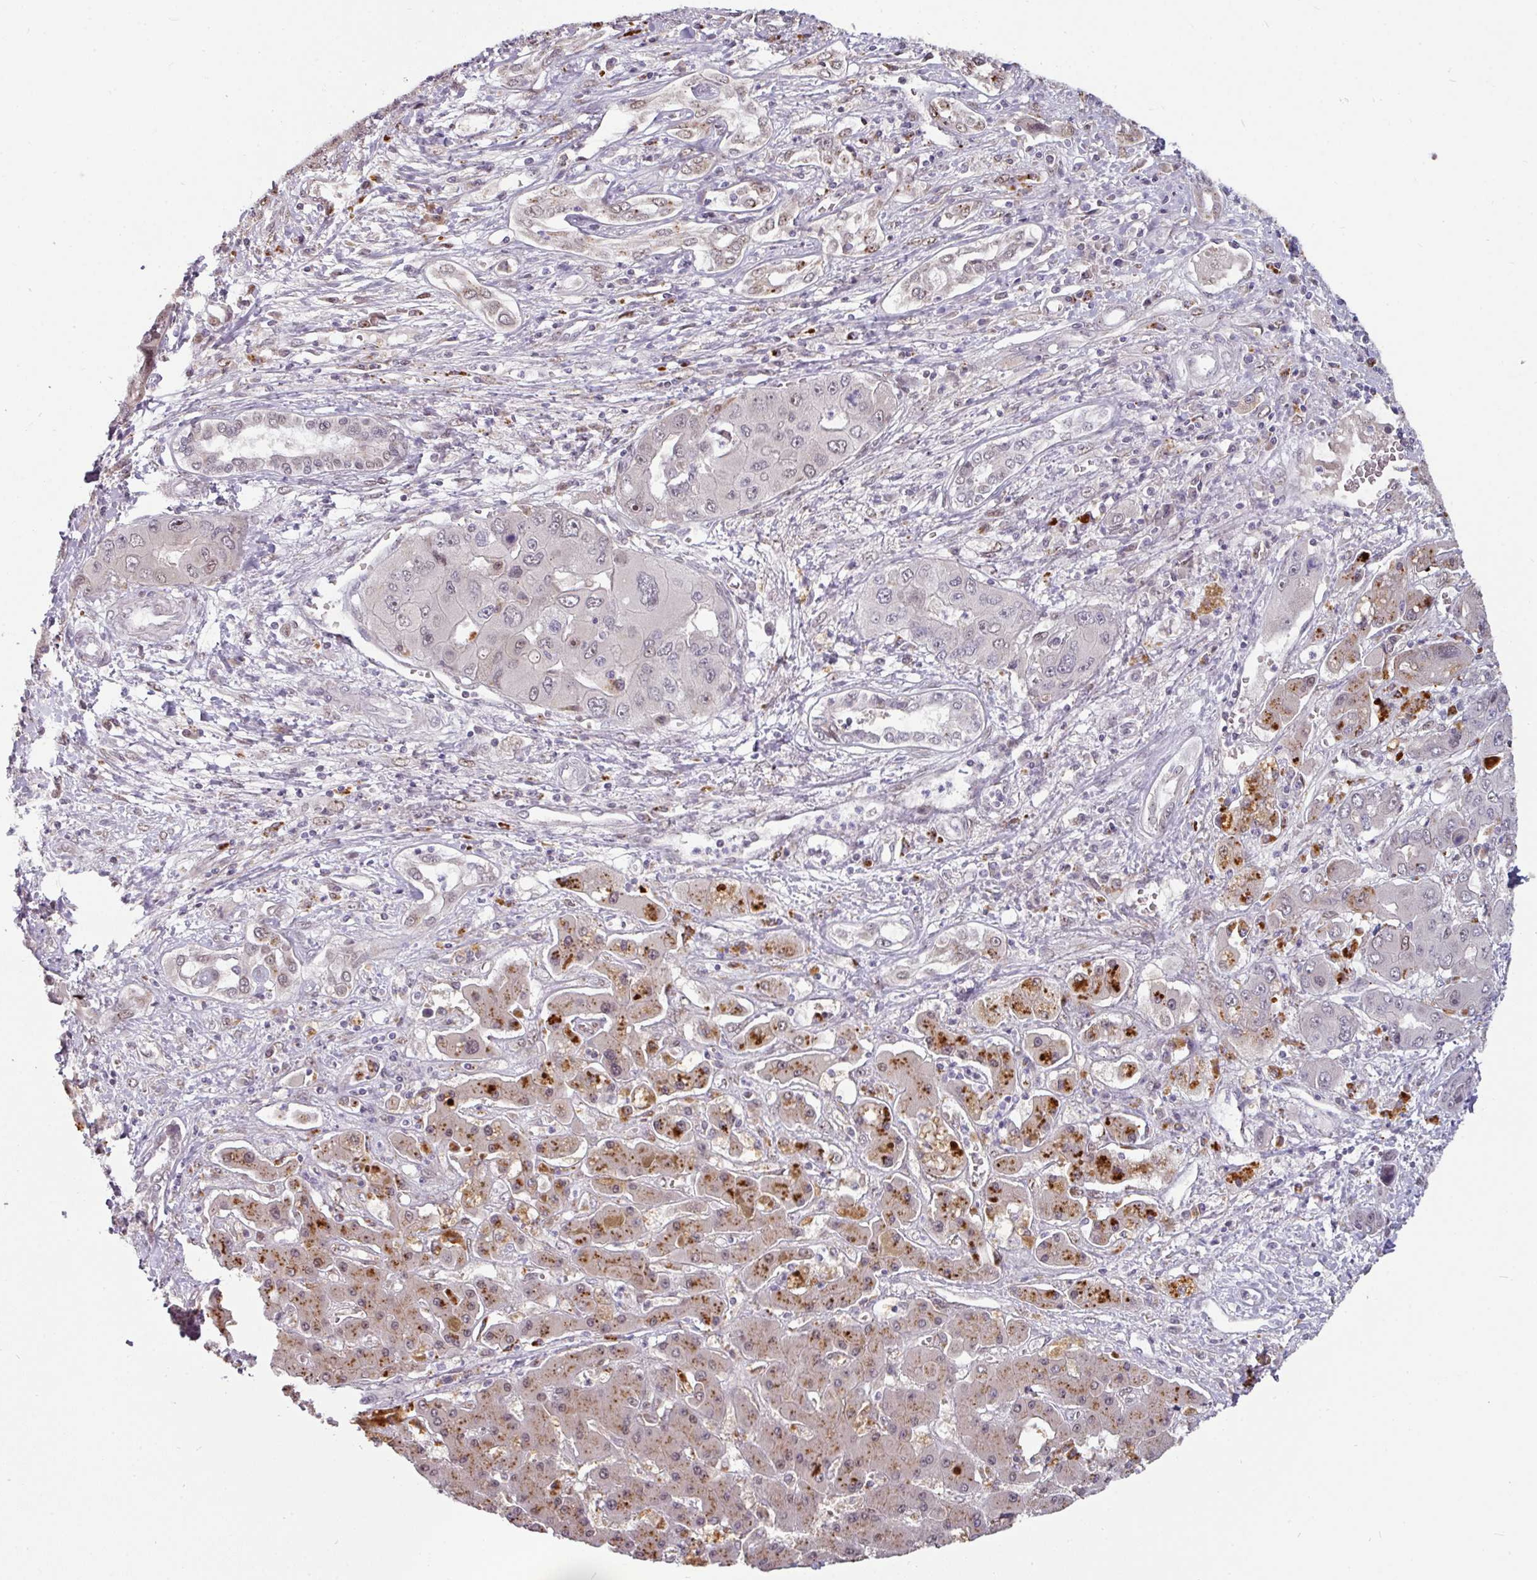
{"staining": {"intensity": "negative", "quantity": "none", "location": "none"}, "tissue": "liver cancer", "cell_type": "Tumor cells", "image_type": "cancer", "snomed": [{"axis": "morphology", "description": "Cholangiocarcinoma"}, {"axis": "topography", "description": "Liver"}], "caption": "High magnification brightfield microscopy of liver cancer (cholangiocarcinoma) stained with DAB (3,3'-diaminobenzidine) (brown) and counterstained with hematoxylin (blue): tumor cells show no significant positivity.", "gene": "SWSAP1", "patient": {"sex": "male", "age": 67}}